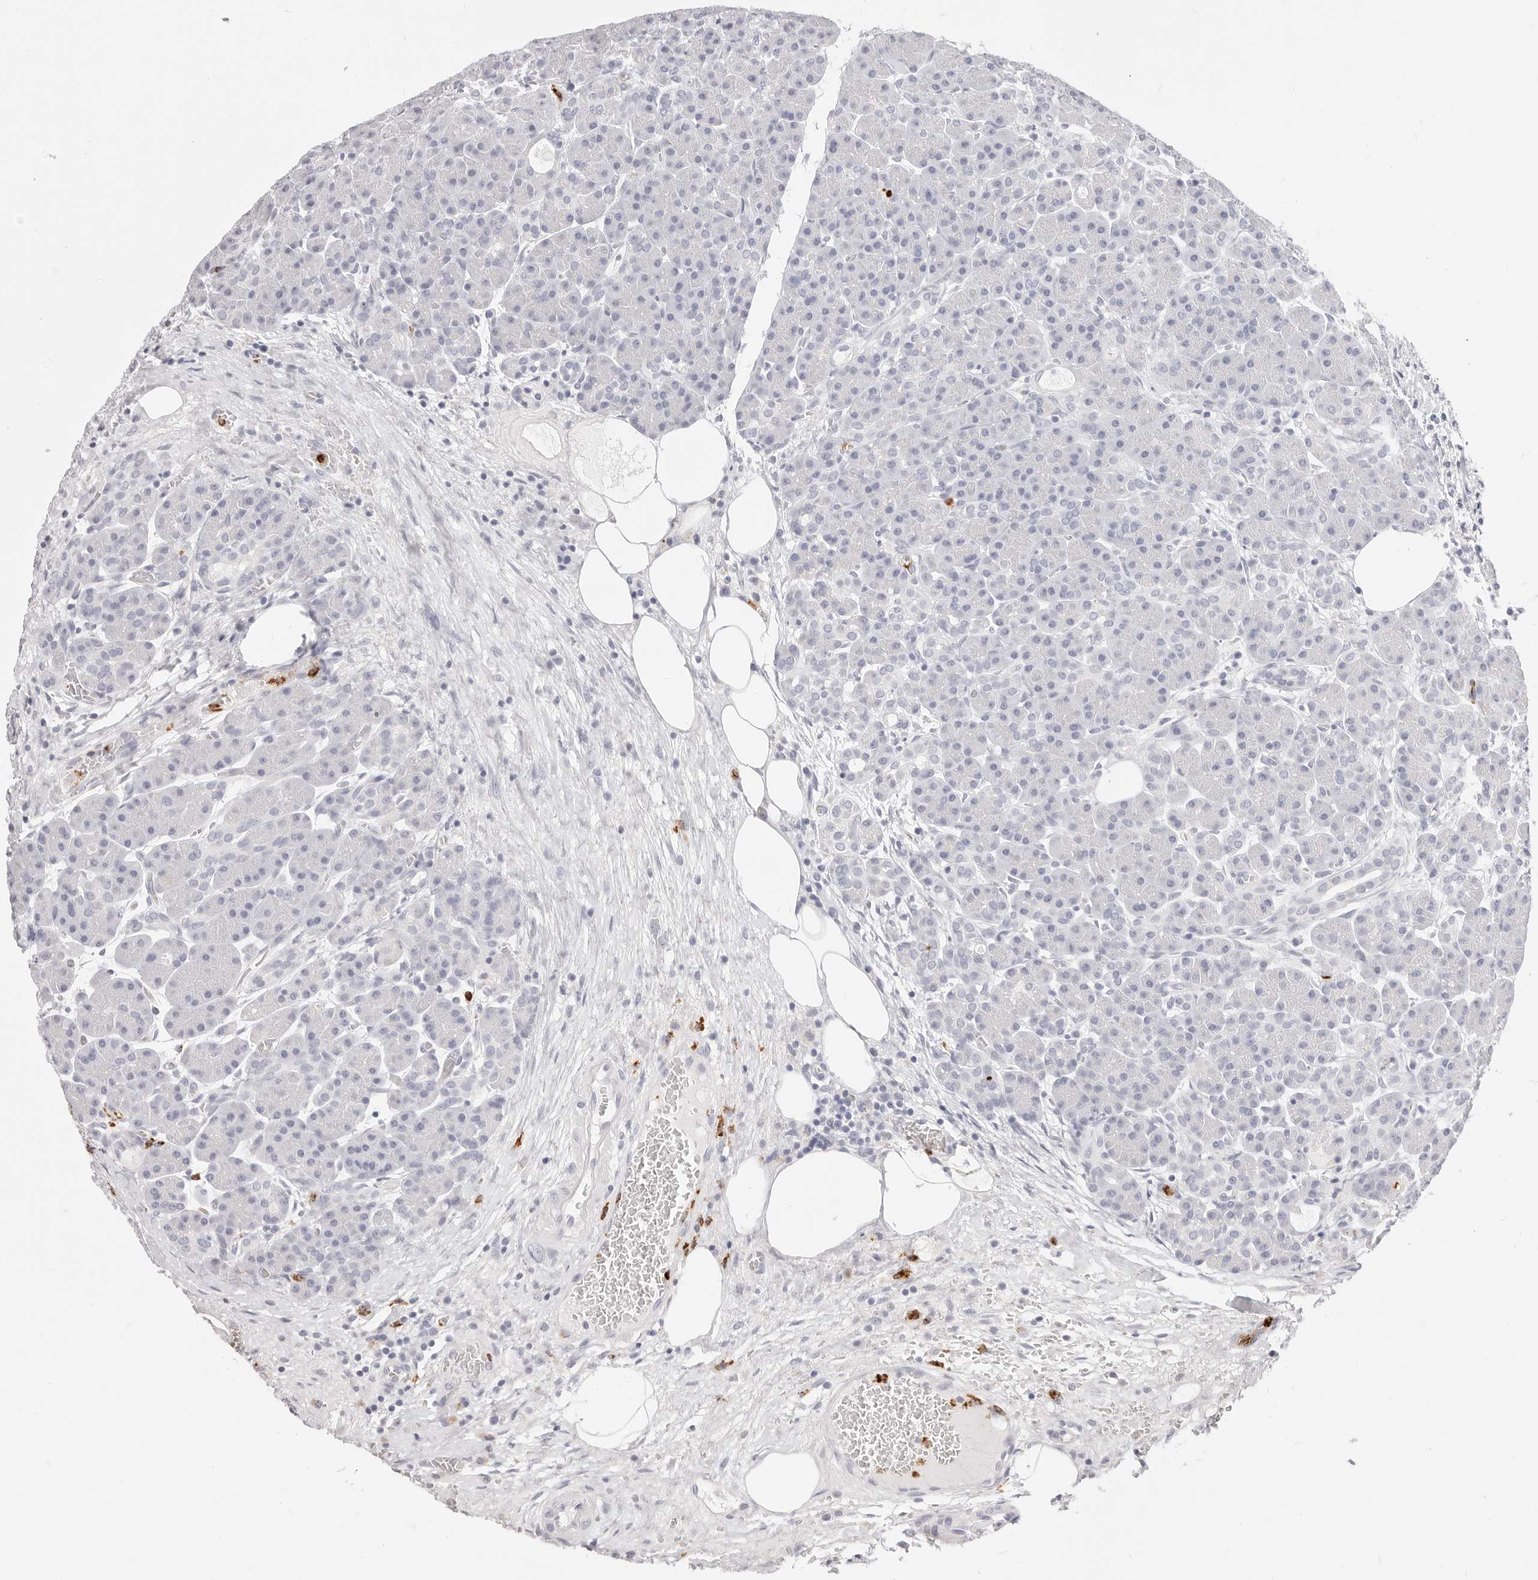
{"staining": {"intensity": "negative", "quantity": "none", "location": "none"}, "tissue": "pancreas", "cell_type": "Exocrine glandular cells", "image_type": "normal", "snomed": [{"axis": "morphology", "description": "Normal tissue, NOS"}, {"axis": "topography", "description": "Pancreas"}], "caption": "This is a image of immunohistochemistry staining of benign pancreas, which shows no positivity in exocrine glandular cells. (Stains: DAB immunohistochemistry with hematoxylin counter stain, Microscopy: brightfield microscopy at high magnification).", "gene": "CAMP", "patient": {"sex": "male", "age": 63}}